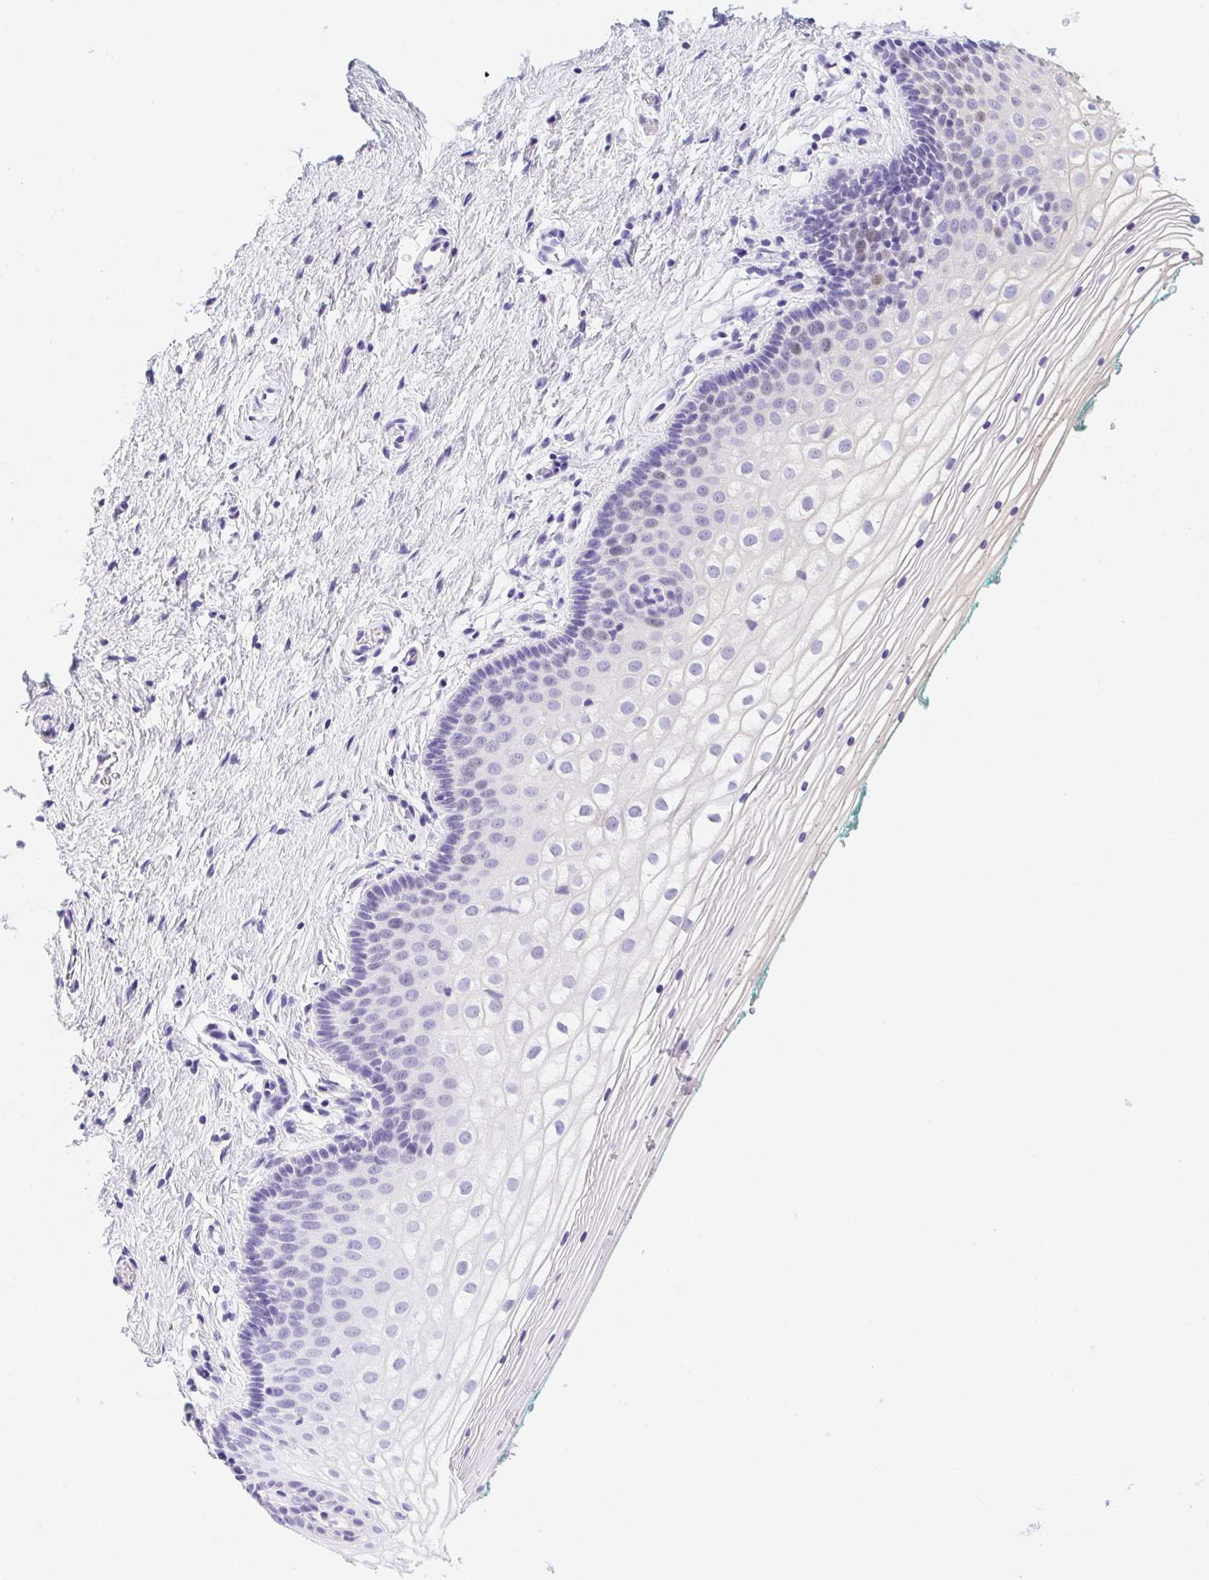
{"staining": {"intensity": "moderate", "quantity": "<25%", "location": "nuclear"}, "tissue": "vagina", "cell_type": "Squamous epithelial cells", "image_type": "normal", "snomed": [{"axis": "morphology", "description": "Normal tissue, NOS"}, {"axis": "topography", "description": "Vagina"}], "caption": "Immunohistochemistry micrograph of normal vagina: vagina stained using IHC shows low levels of moderate protein expression localized specifically in the nuclear of squamous epithelial cells, appearing as a nuclear brown color.", "gene": "HELLS", "patient": {"sex": "female", "age": 36}}